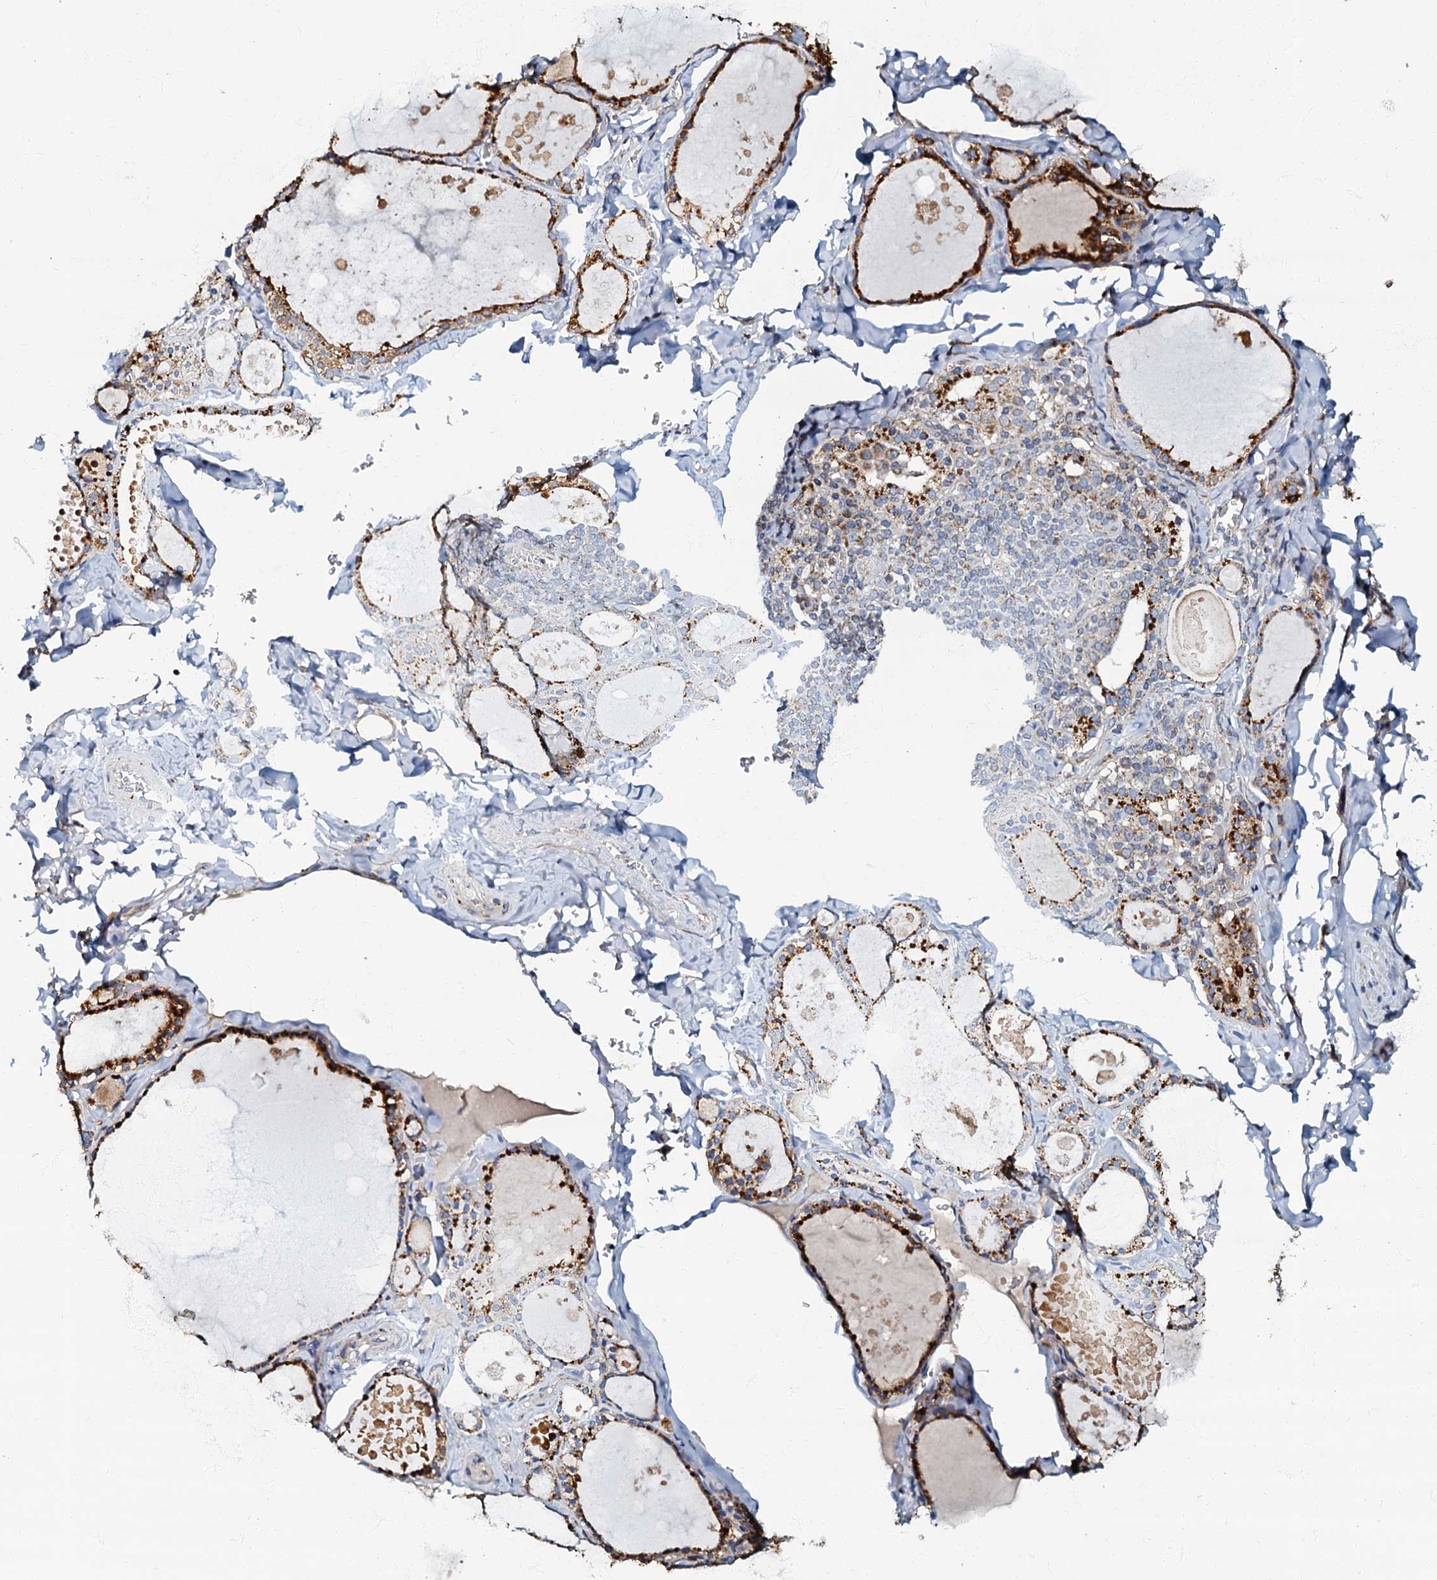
{"staining": {"intensity": "strong", "quantity": "25%-75%", "location": "cytoplasmic/membranous"}, "tissue": "thyroid gland", "cell_type": "Glandular cells", "image_type": "normal", "snomed": [{"axis": "morphology", "description": "Normal tissue, NOS"}, {"axis": "topography", "description": "Thyroid gland"}], "caption": "Glandular cells demonstrate strong cytoplasmic/membranous expression in approximately 25%-75% of cells in normal thyroid gland. (Stains: DAB (3,3'-diaminobenzidine) in brown, nuclei in blue, Microscopy: brightfield microscopy at high magnification).", "gene": "NDUFA12", "patient": {"sex": "male", "age": 56}}